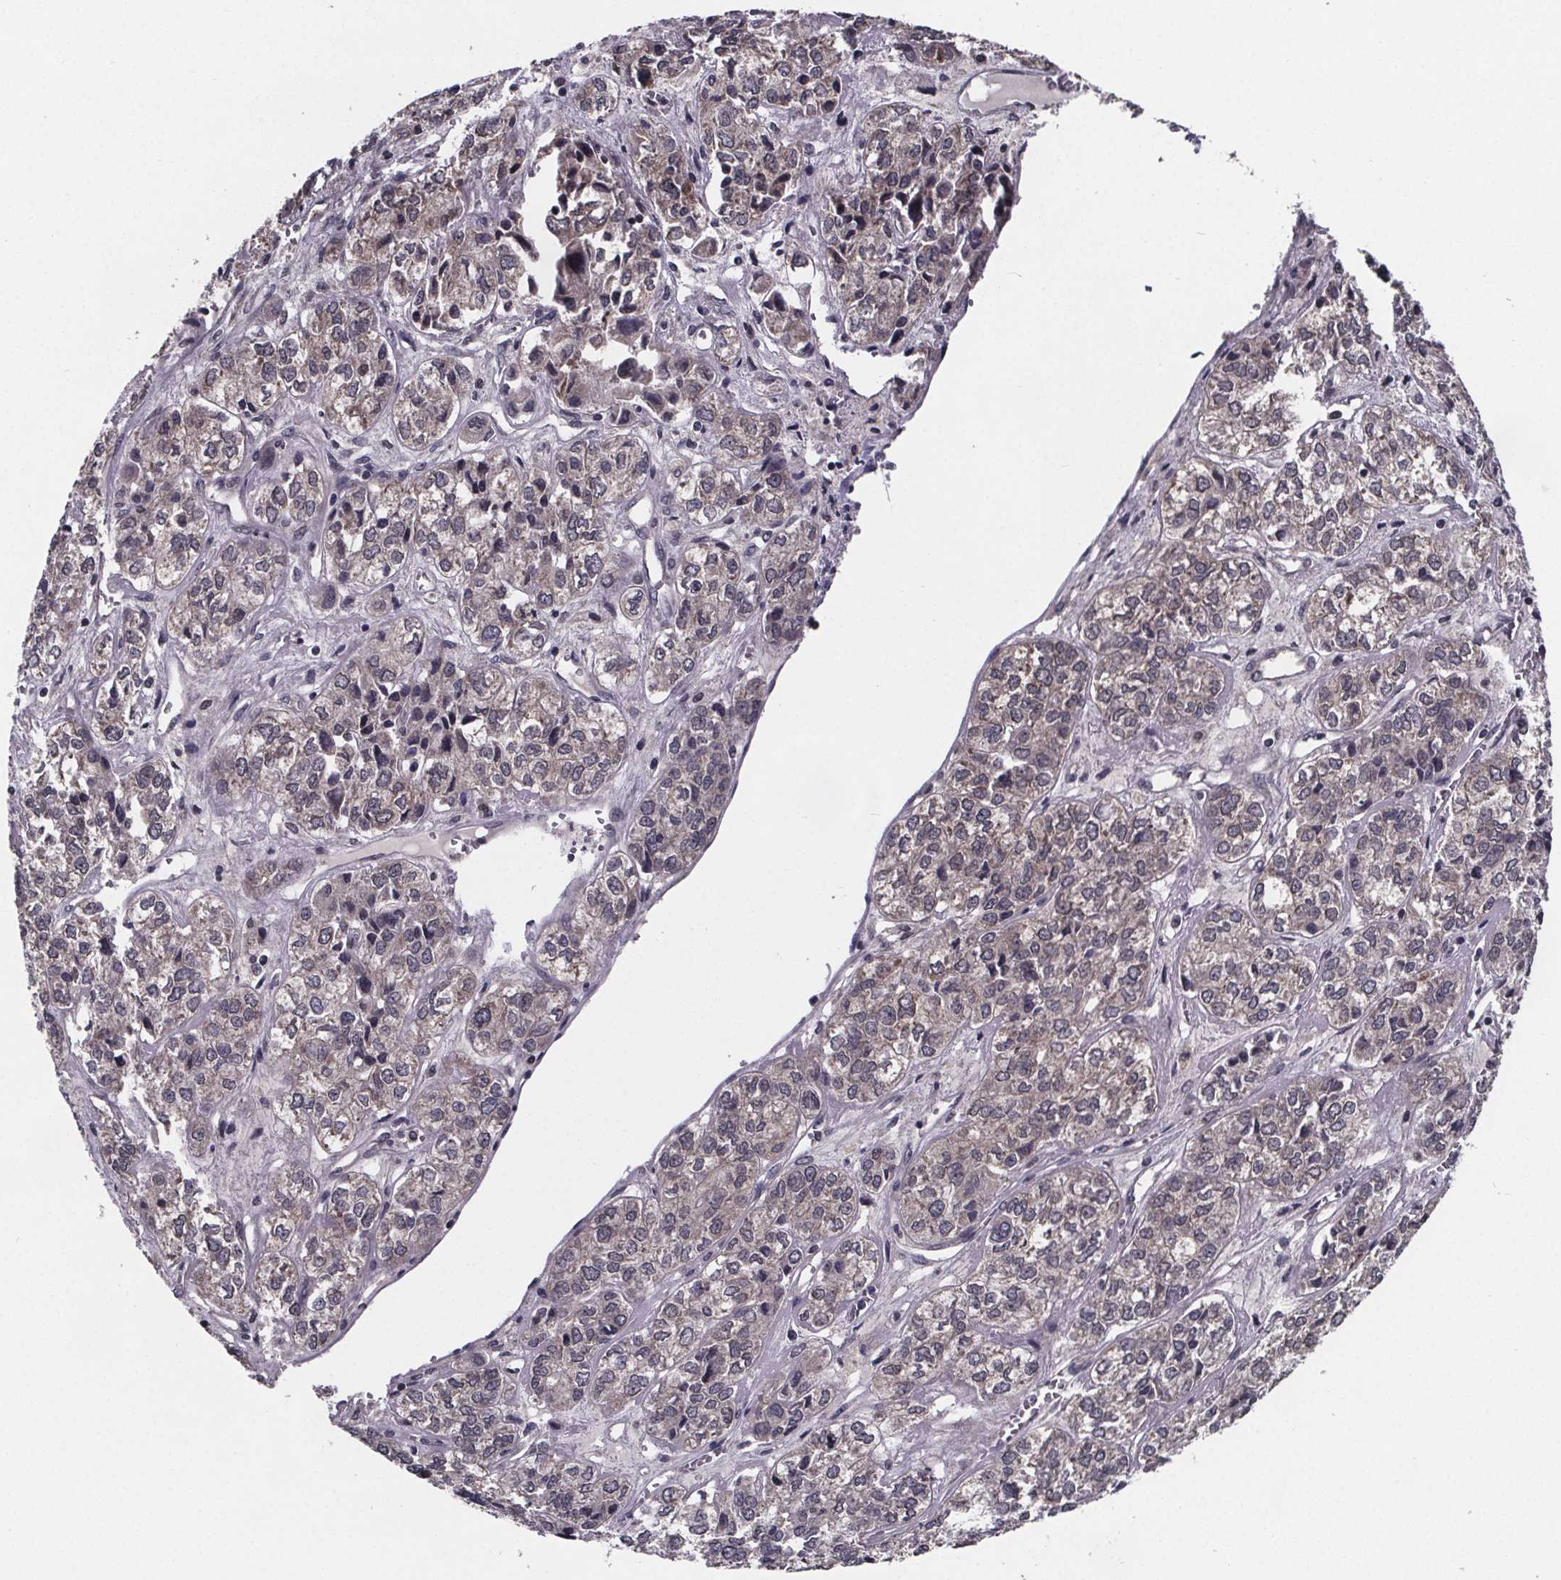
{"staining": {"intensity": "weak", "quantity": "<25%", "location": "cytoplasmic/membranous"}, "tissue": "ovarian cancer", "cell_type": "Tumor cells", "image_type": "cancer", "snomed": [{"axis": "morphology", "description": "Carcinoma, endometroid"}, {"axis": "topography", "description": "Ovary"}], "caption": "High magnification brightfield microscopy of ovarian cancer (endometroid carcinoma) stained with DAB (3,3'-diaminobenzidine) (brown) and counterstained with hematoxylin (blue): tumor cells show no significant expression.", "gene": "FN3KRP", "patient": {"sex": "female", "age": 64}}